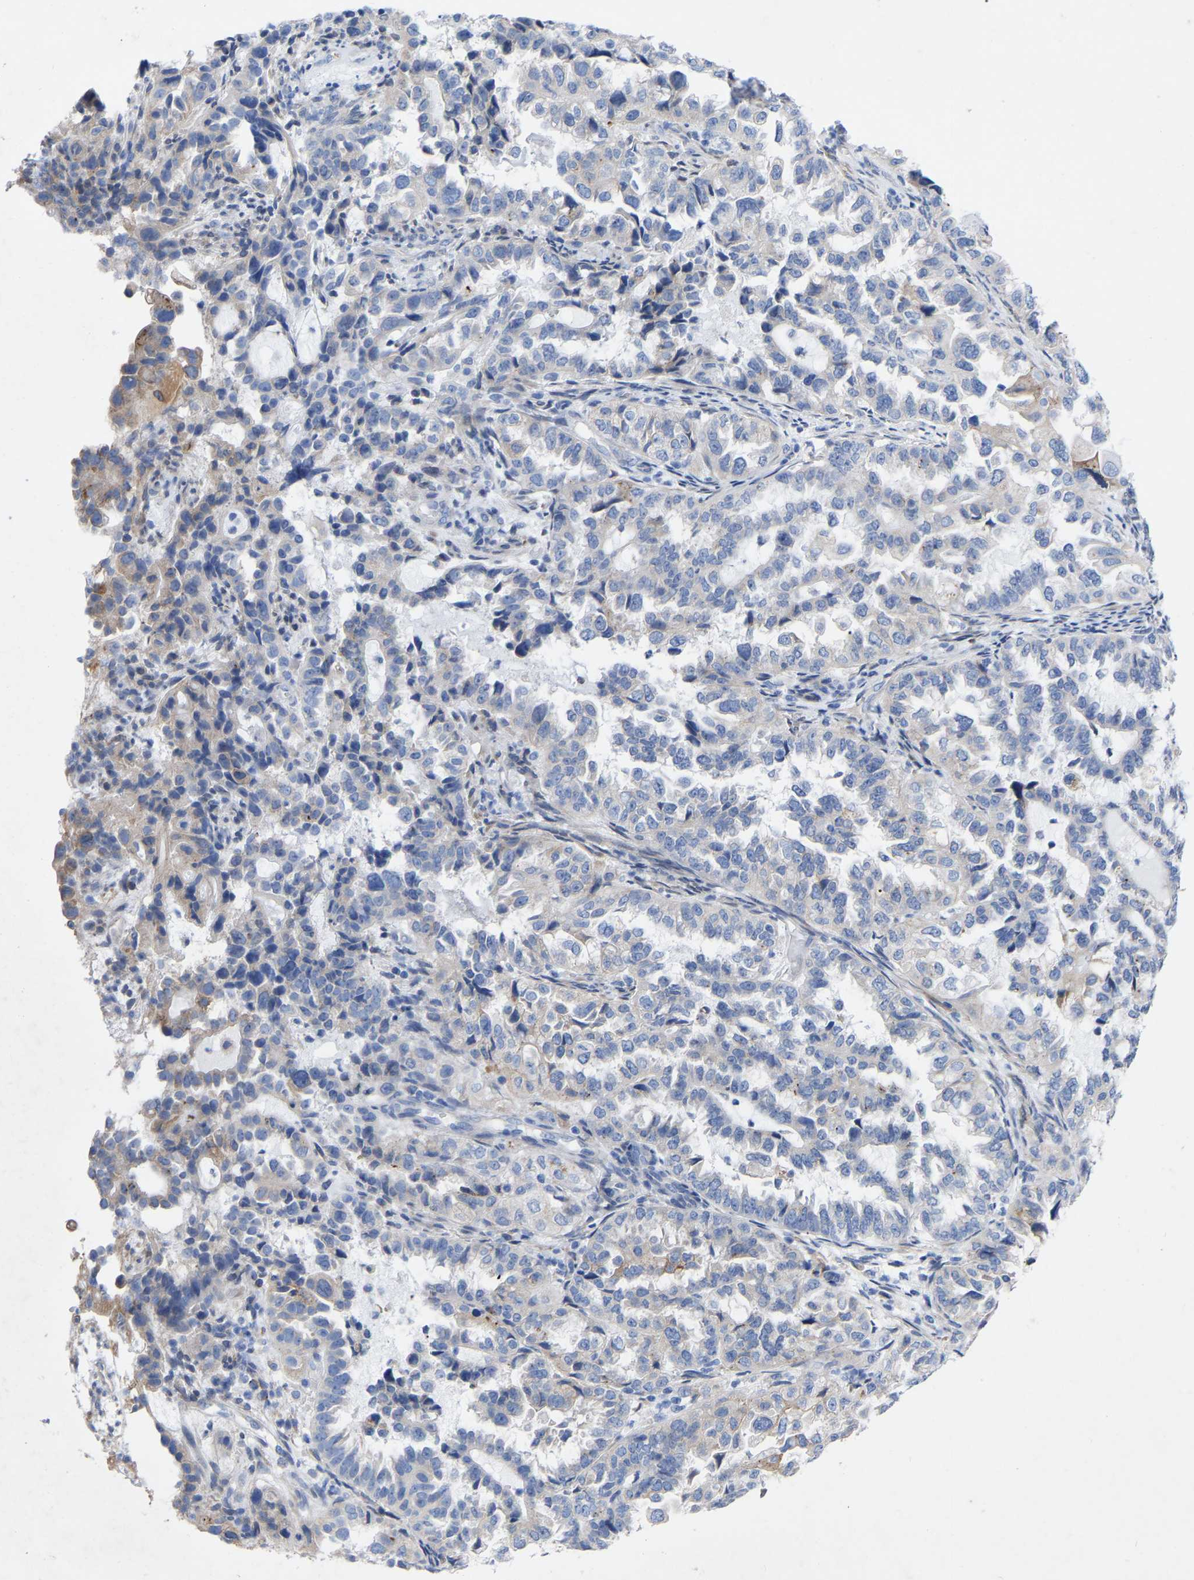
{"staining": {"intensity": "moderate", "quantity": "<25%", "location": "cytoplasmic/membranous"}, "tissue": "endometrial cancer", "cell_type": "Tumor cells", "image_type": "cancer", "snomed": [{"axis": "morphology", "description": "Adenocarcinoma, NOS"}, {"axis": "topography", "description": "Endometrium"}], "caption": "Moderate cytoplasmic/membranous protein positivity is seen in approximately <25% of tumor cells in endometrial cancer. (Brightfield microscopy of DAB IHC at high magnification).", "gene": "STRIP2", "patient": {"sex": "female", "age": 85}}